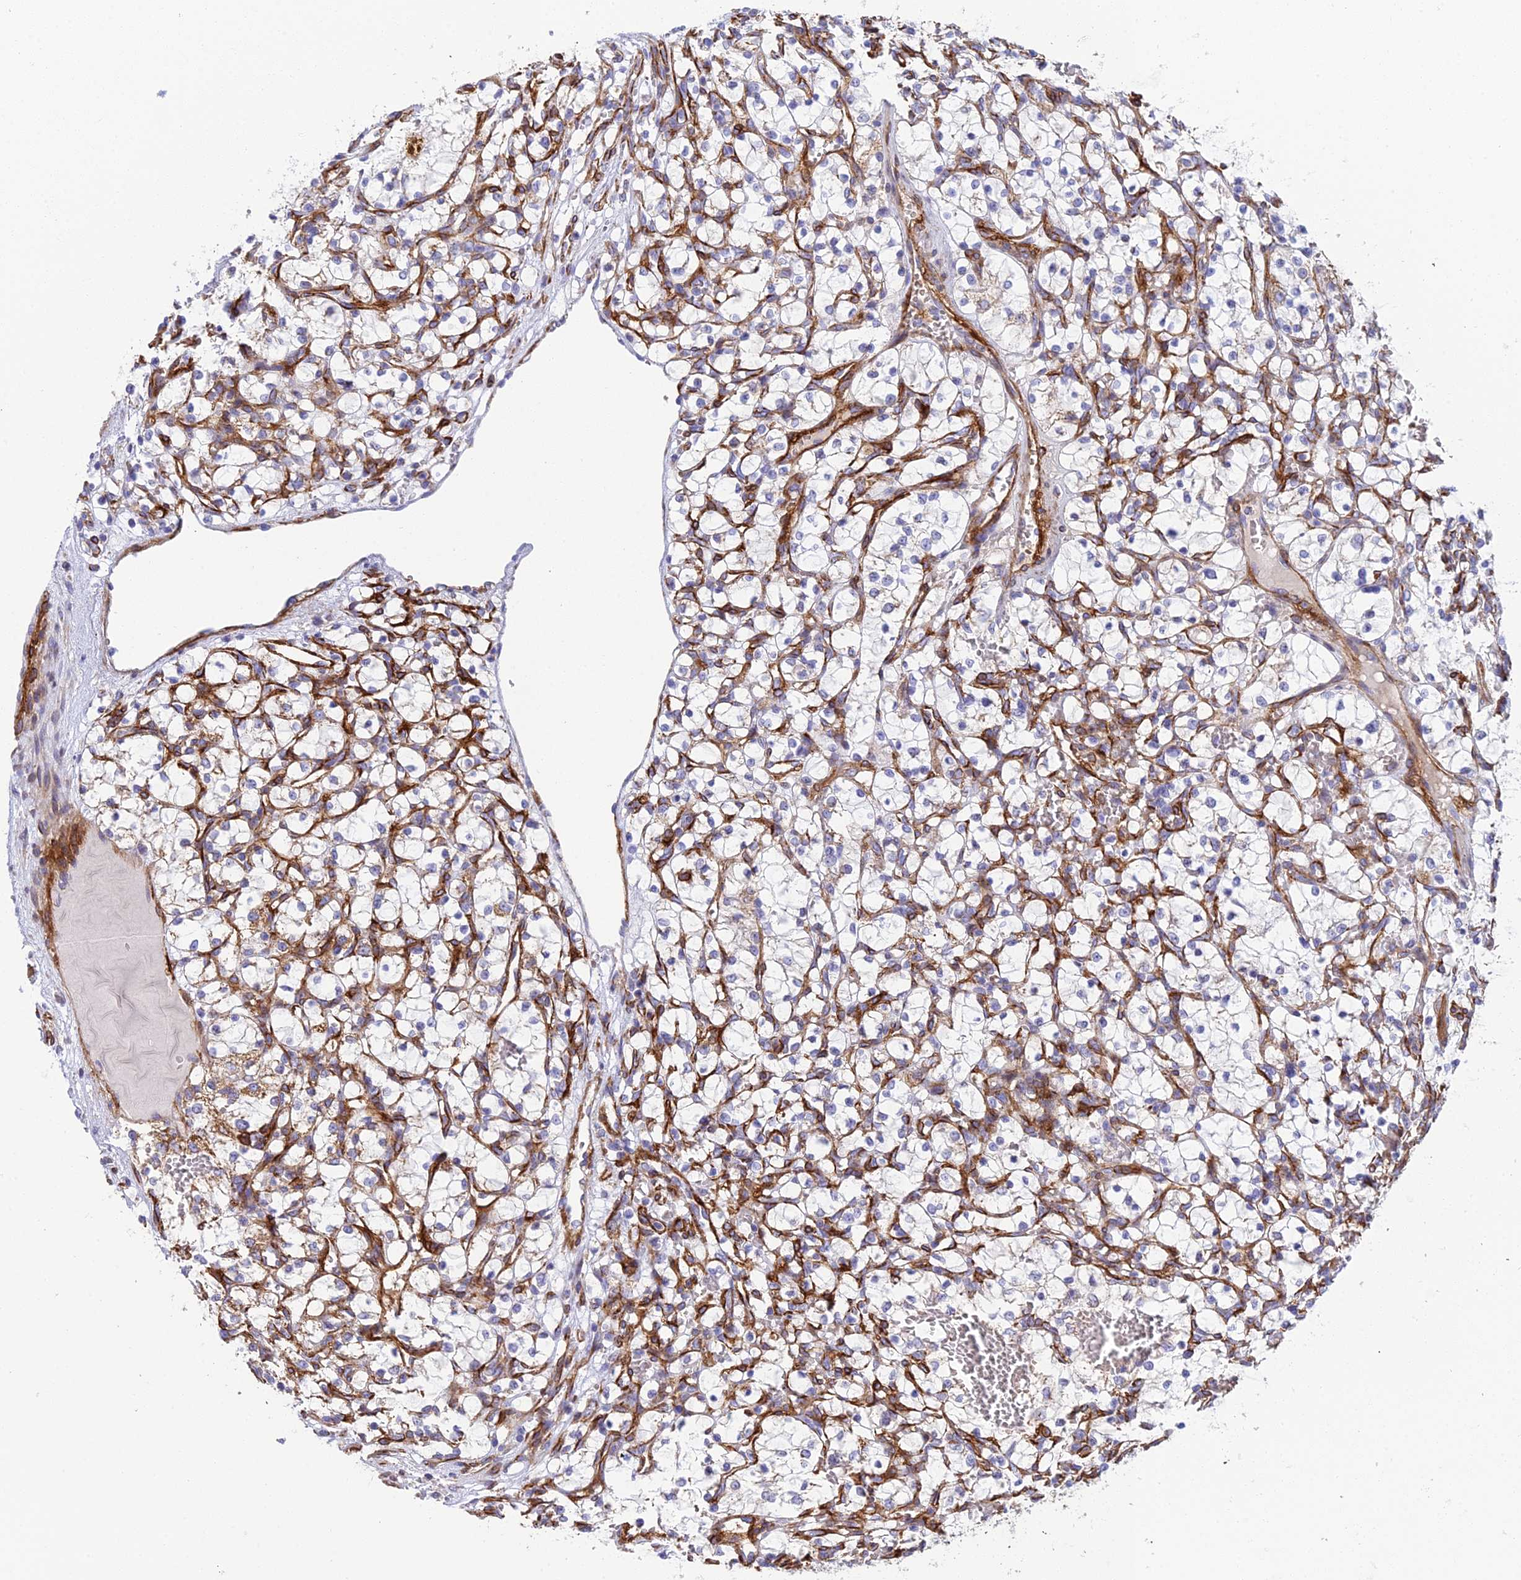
{"staining": {"intensity": "moderate", "quantity": "<25%", "location": "cytoplasmic/membranous"}, "tissue": "renal cancer", "cell_type": "Tumor cells", "image_type": "cancer", "snomed": [{"axis": "morphology", "description": "Adenocarcinoma, NOS"}, {"axis": "topography", "description": "Kidney"}], "caption": "This photomicrograph exhibits adenocarcinoma (renal) stained with immunohistochemistry (IHC) to label a protein in brown. The cytoplasmic/membranous of tumor cells show moderate positivity for the protein. Nuclei are counter-stained blue.", "gene": "CSPG4", "patient": {"sex": "female", "age": 69}}